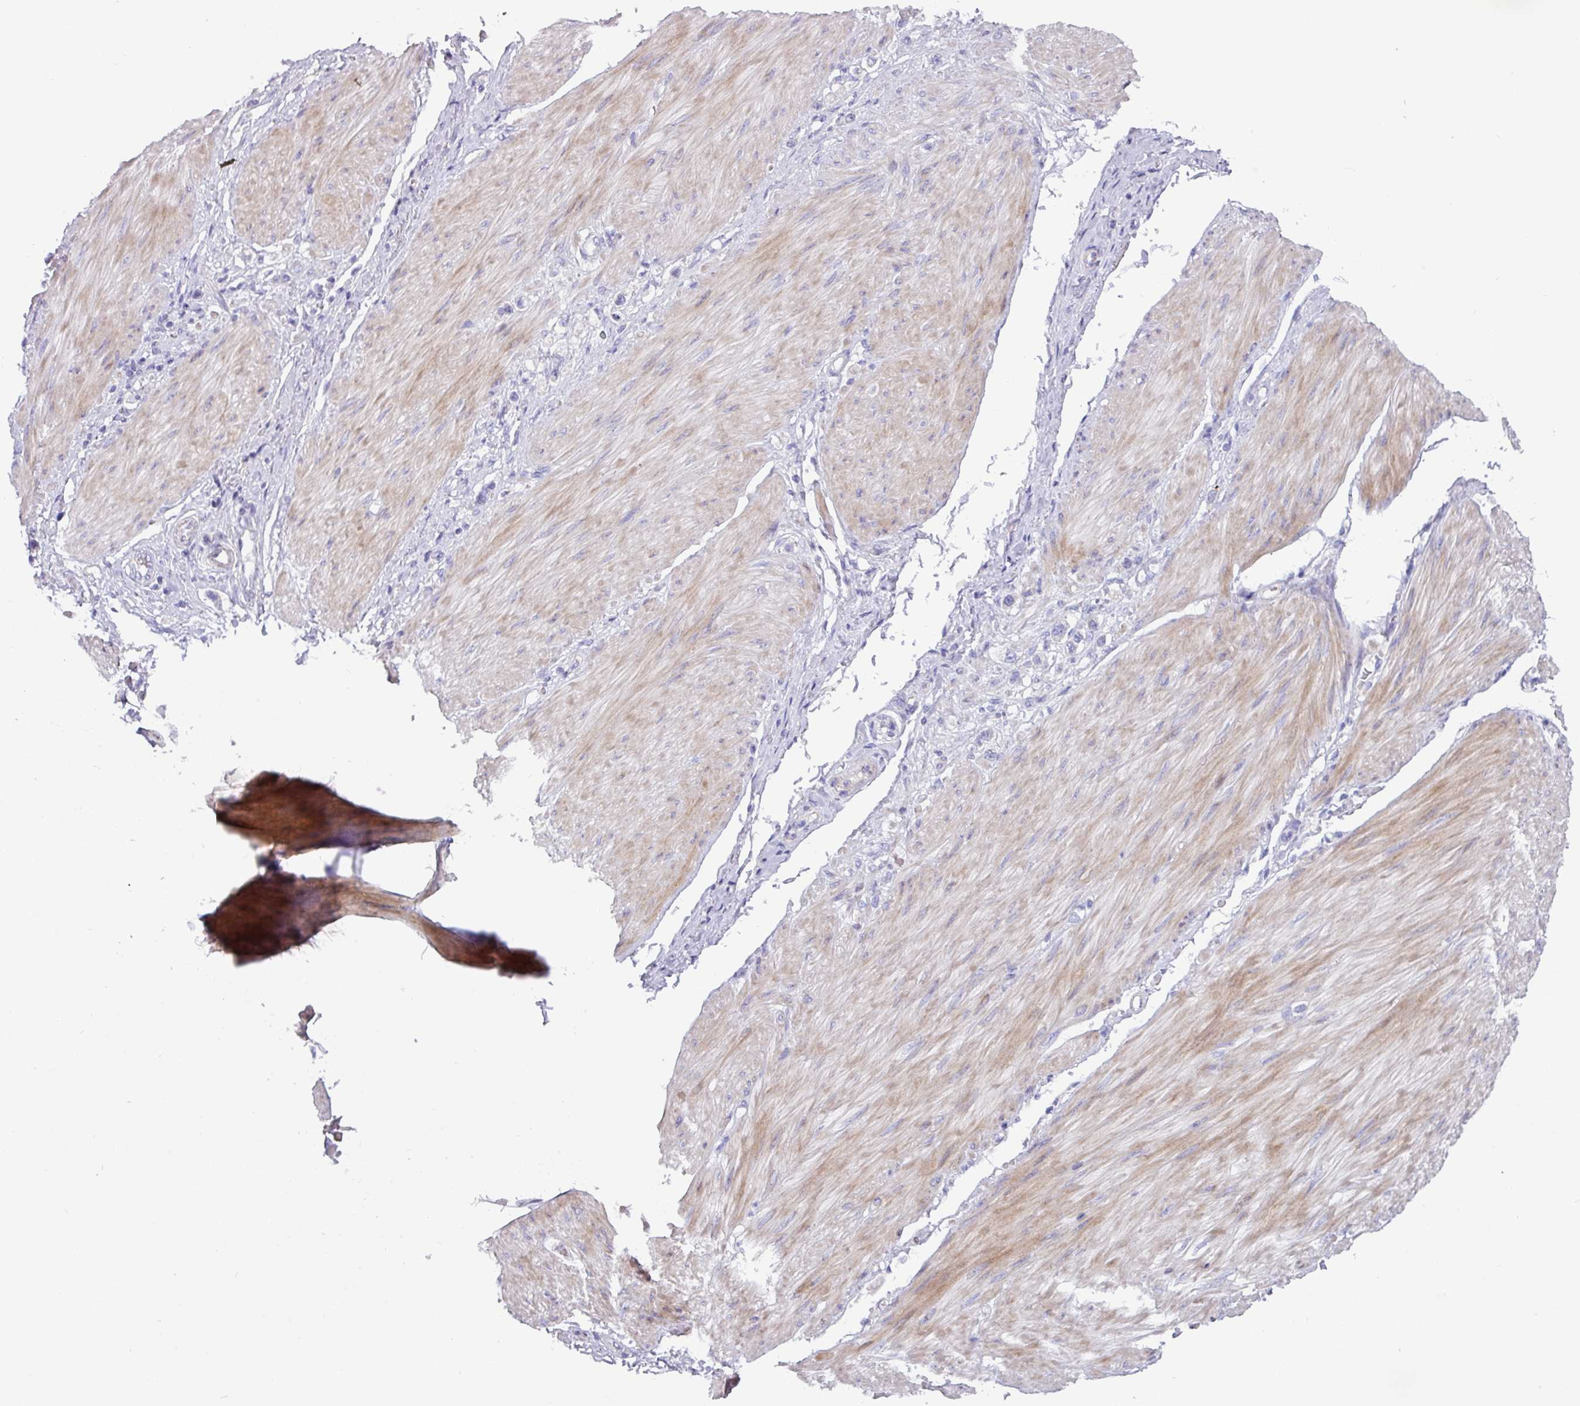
{"staining": {"intensity": "negative", "quantity": "none", "location": "none"}, "tissue": "stomach cancer", "cell_type": "Tumor cells", "image_type": "cancer", "snomed": [{"axis": "morphology", "description": "Adenocarcinoma, NOS"}, {"axis": "topography", "description": "Stomach"}], "caption": "This is an immunohistochemistry (IHC) photomicrograph of stomach cancer. There is no positivity in tumor cells.", "gene": "RGS16", "patient": {"sex": "female", "age": 65}}